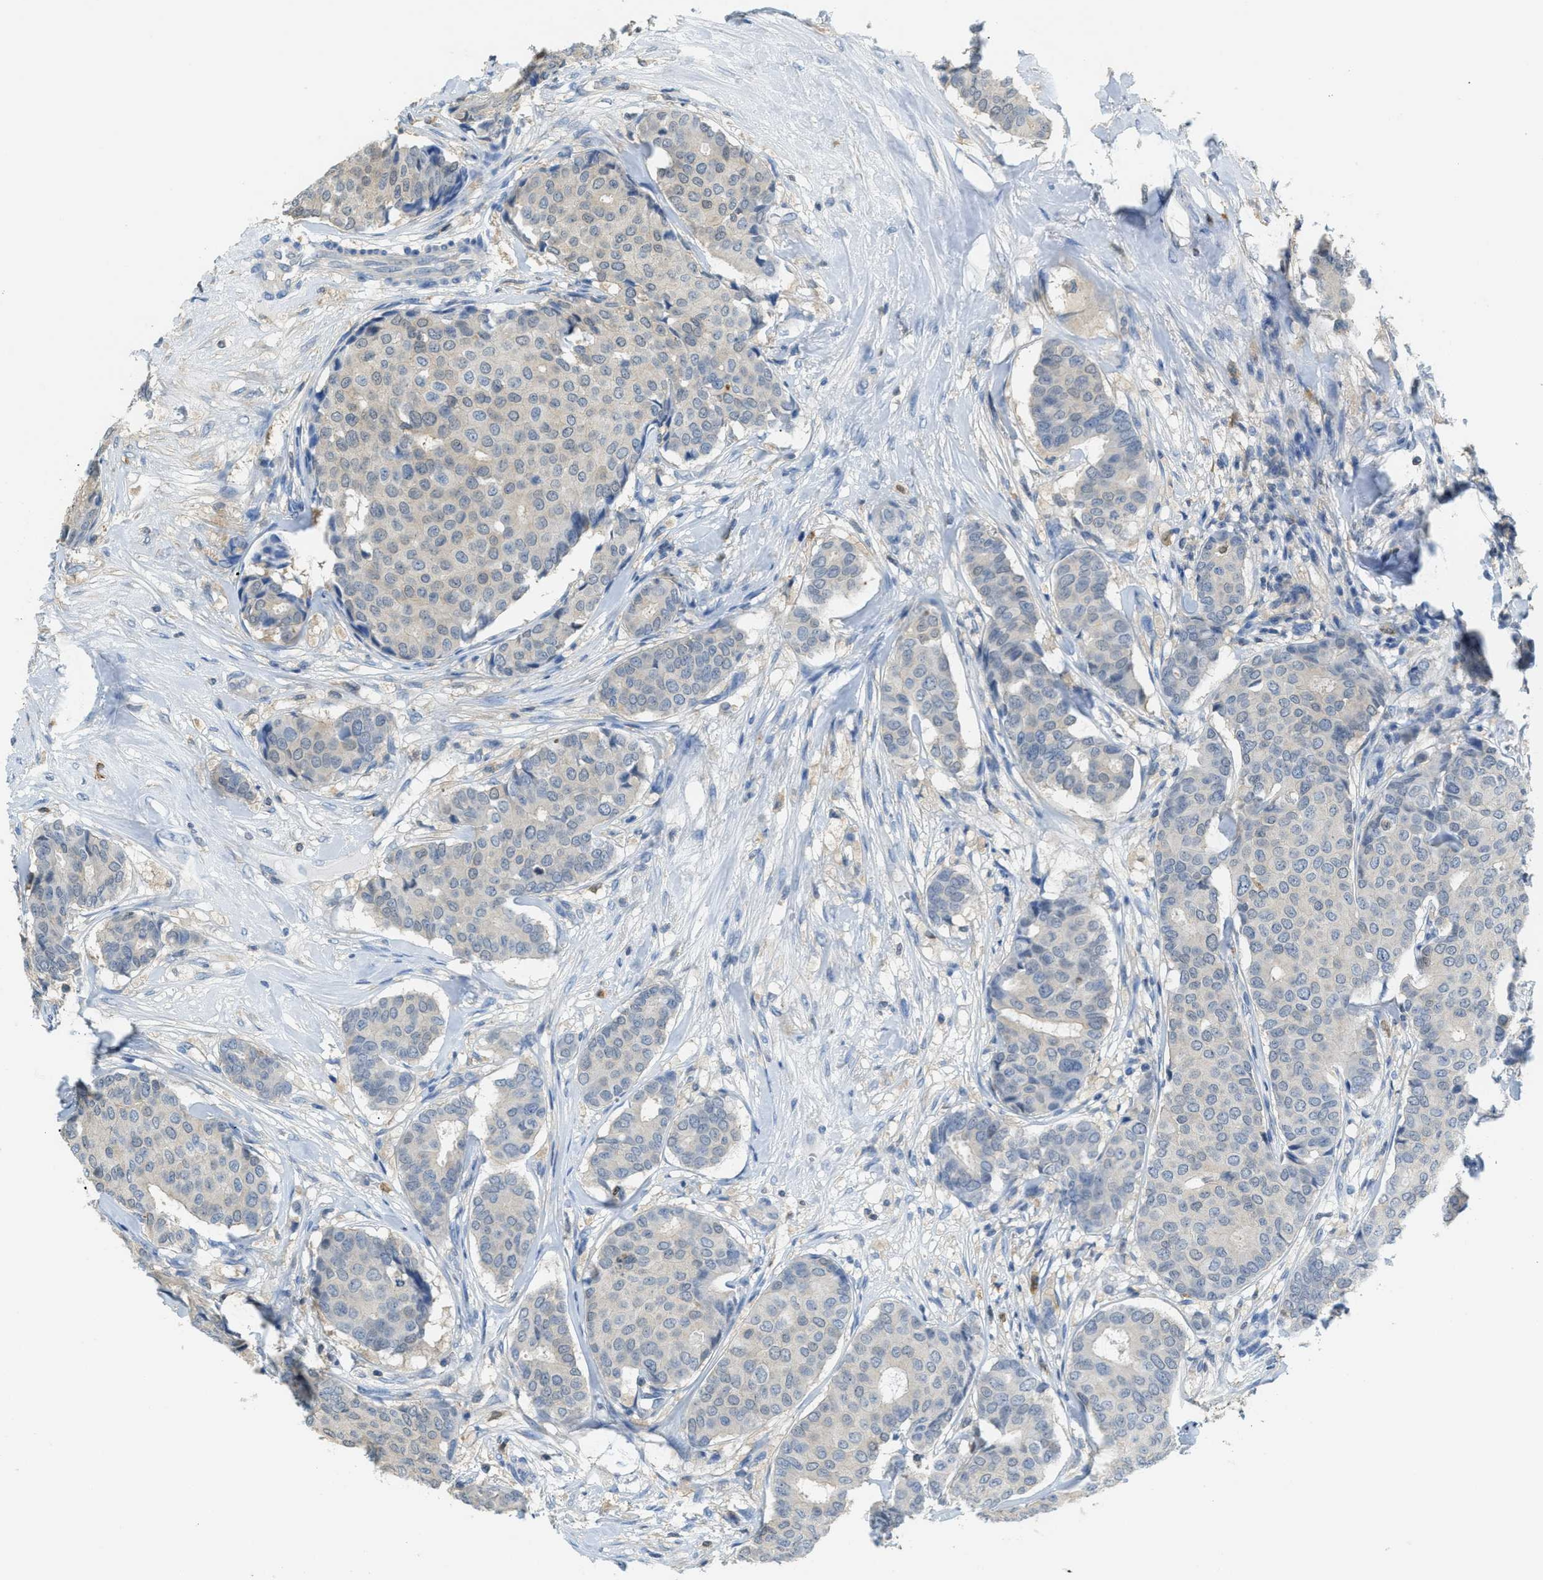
{"staining": {"intensity": "weak", "quantity": "<25%", "location": "cytoplasmic/membranous"}, "tissue": "breast cancer", "cell_type": "Tumor cells", "image_type": "cancer", "snomed": [{"axis": "morphology", "description": "Duct carcinoma"}, {"axis": "topography", "description": "Breast"}], "caption": "Tumor cells are negative for brown protein staining in intraductal carcinoma (breast). Nuclei are stained in blue.", "gene": "SERPINB1", "patient": {"sex": "female", "age": 75}}